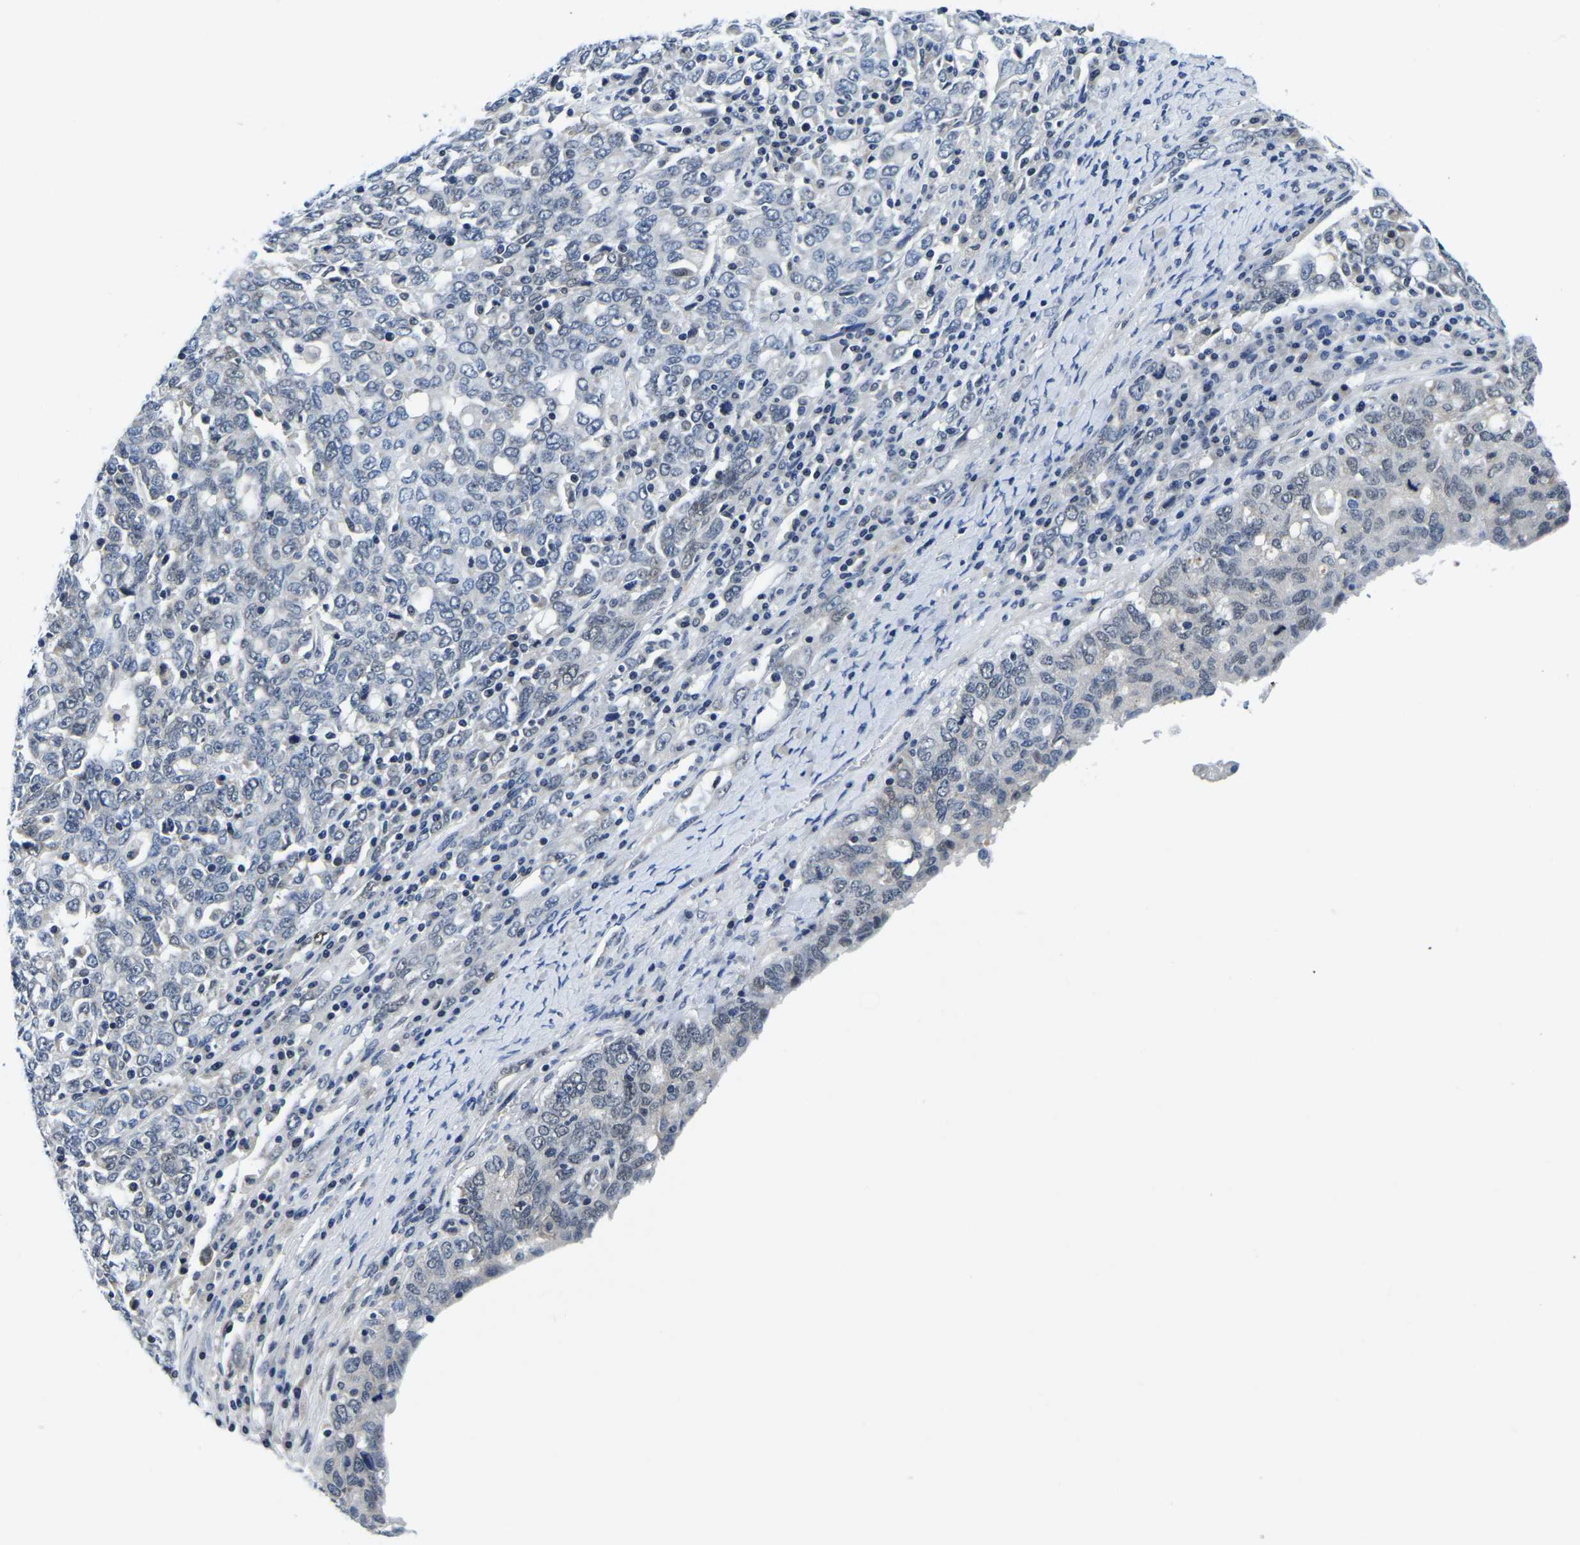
{"staining": {"intensity": "negative", "quantity": "none", "location": "none"}, "tissue": "ovarian cancer", "cell_type": "Tumor cells", "image_type": "cancer", "snomed": [{"axis": "morphology", "description": "Carcinoma, endometroid"}, {"axis": "topography", "description": "Ovary"}], "caption": "Immunohistochemistry of ovarian cancer exhibits no positivity in tumor cells.", "gene": "POLDIP3", "patient": {"sex": "female", "age": 62}}